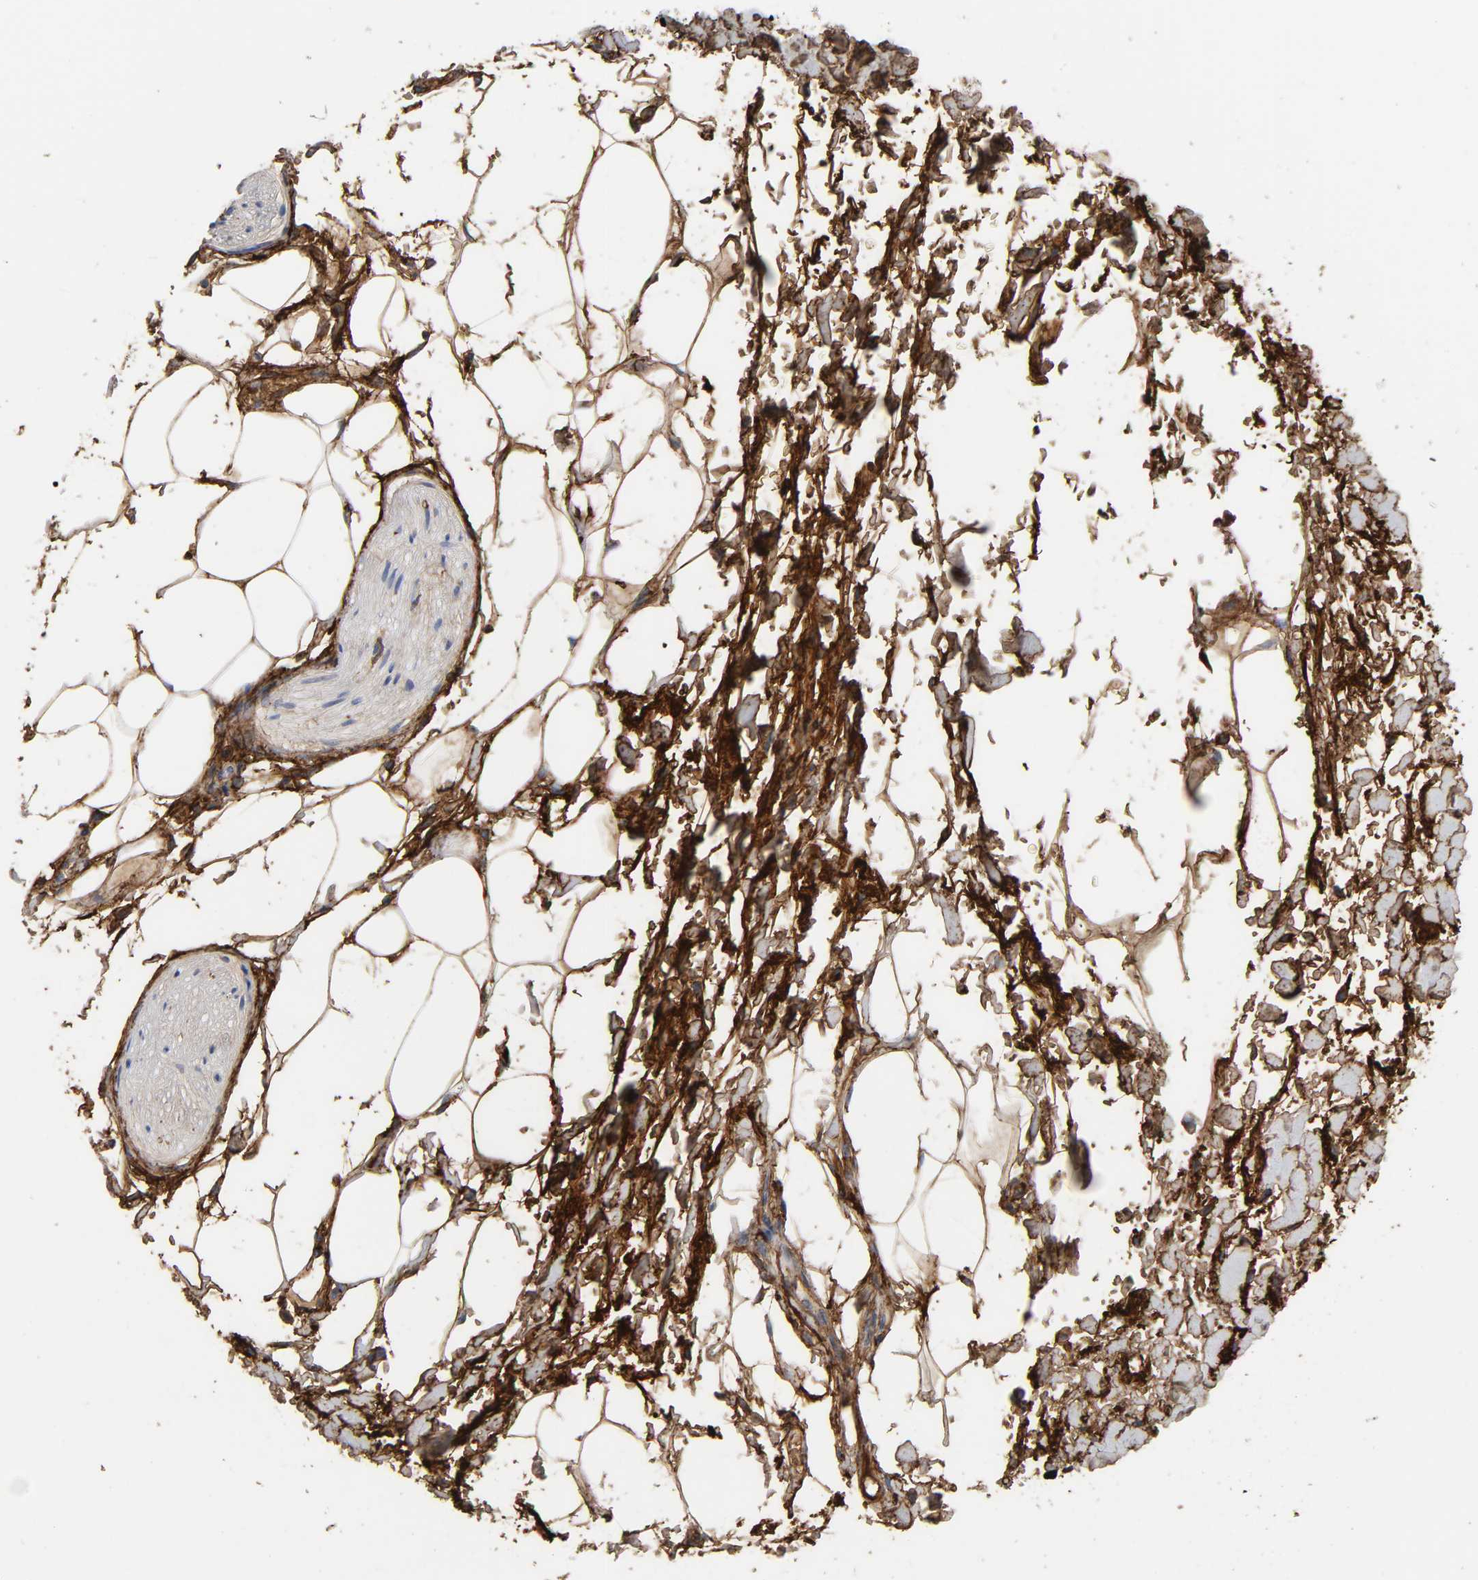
{"staining": {"intensity": "strong", "quantity": ">75%", "location": "cytoplasmic/membranous"}, "tissue": "adipose tissue", "cell_type": "Adipocytes", "image_type": "normal", "snomed": [{"axis": "morphology", "description": "Normal tissue, NOS"}, {"axis": "topography", "description": "Soft tissue"}, {"axis": "topography", "description": "Peripheral nerve tissue"}], "caption": "This is a histology image of immunohistochemistry (IHC) staining of normal adipose tissue, which shows strong positivity in the cytoplasmic/membranous of adipocytes.", "gene": "FBLN1", "patient": {"sex": "female", "age": 71}}